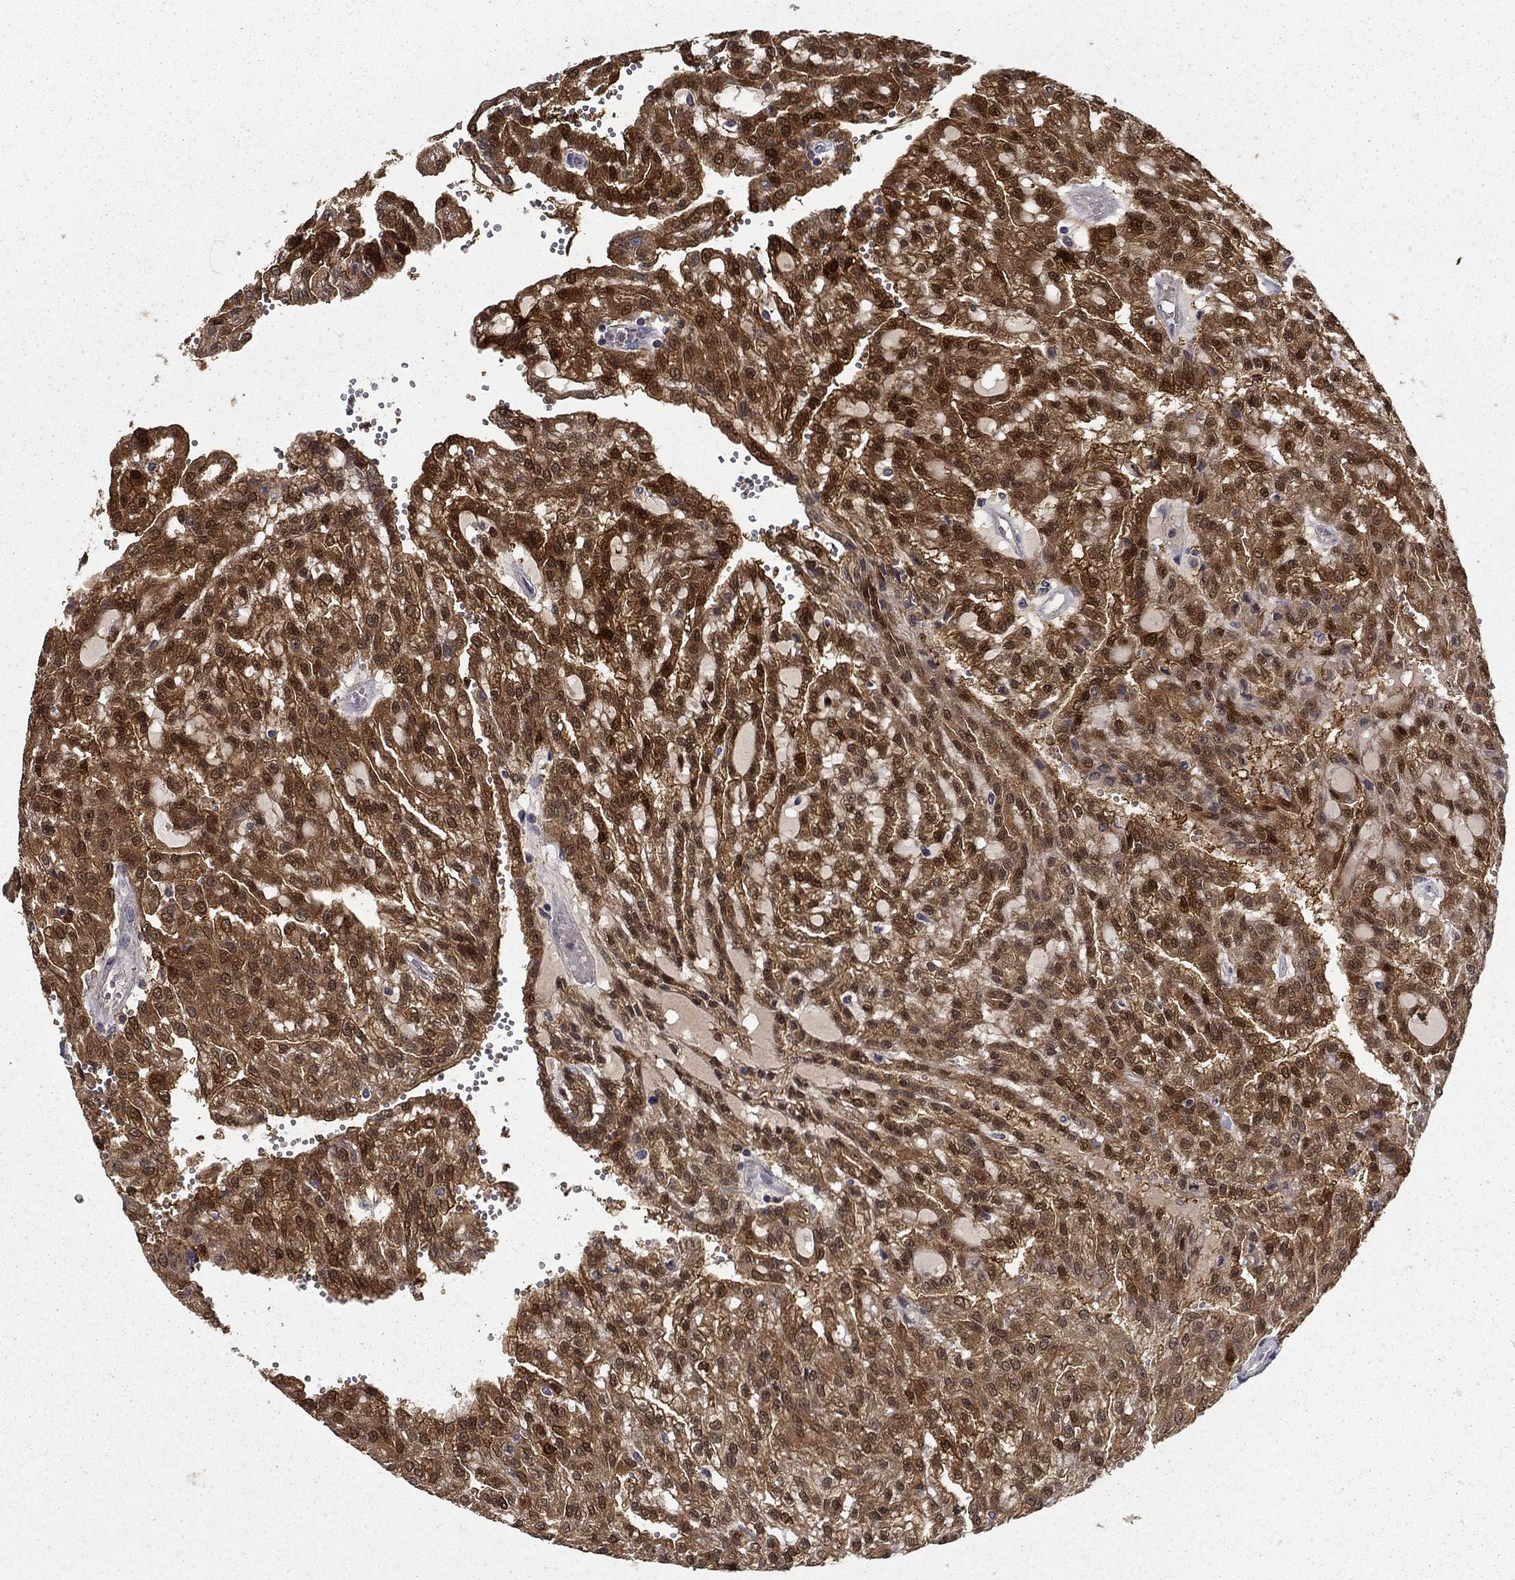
{"staining": {"intensity": "strong", "quantity": ">75%", "location": "cytoplasmic/membranous,nuclear"}, "tissue": "renal cancer", "cell_type": "Tumor cells", "image_type": "cancer", "snomed": [{"axis": "morphology", "description": "Adenocarcinoma, NOS"}, {"axis": "topography", "description": "Kidney"}], "caption": "Renal adenocarcinoma stained with a protein marker exhibits strong staining in tumor cells.", "gene": "NIT2", "patient": {"sex": "male", "age": 63}}